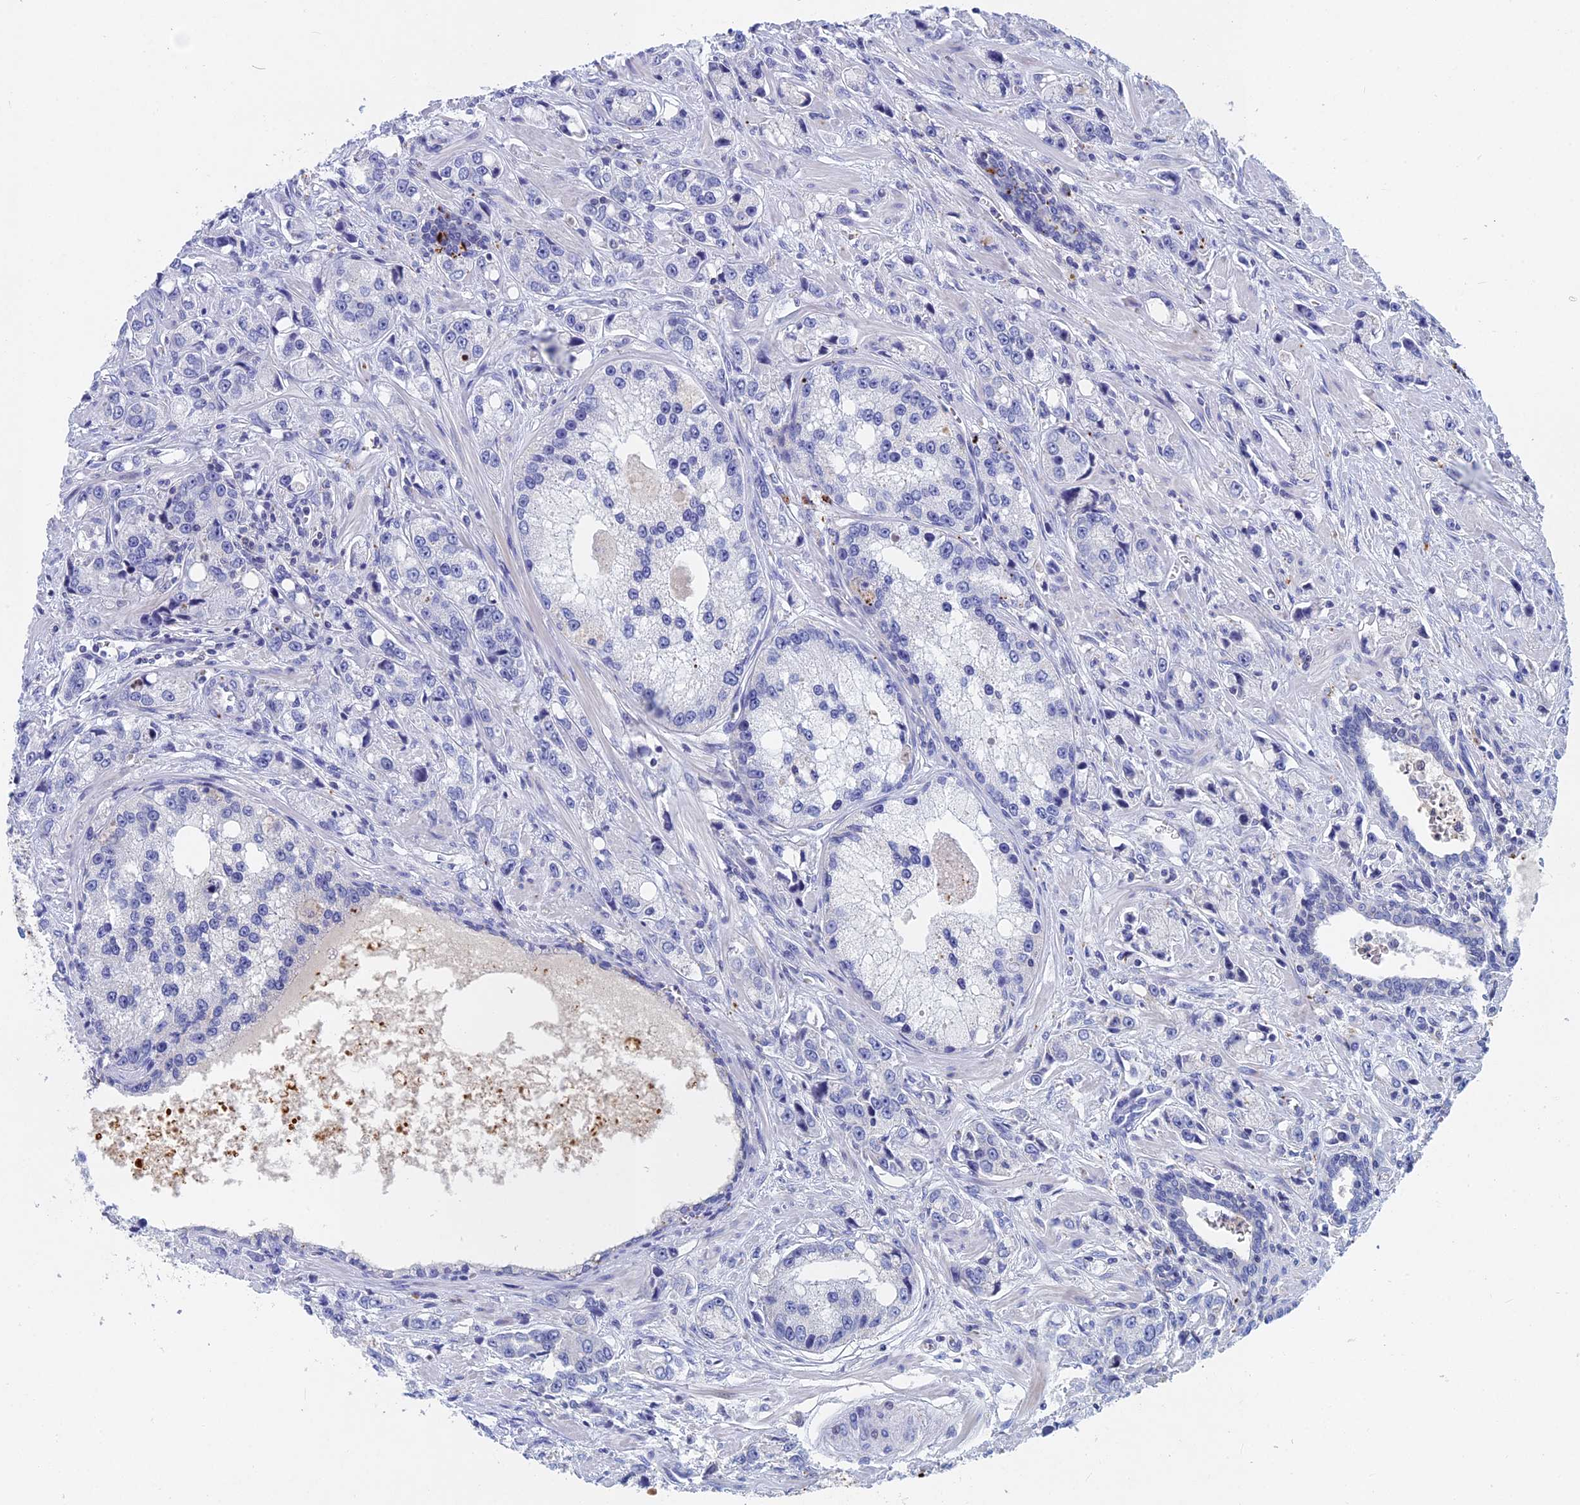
{"staining": {"intensity": "negative", "quantity": "none", "location": "none"}, "tissue": "prostate cancer", "cell_type": "Tumor cells", "image_type": "cancer", "snomed": [{"axis": "morphology", "description": "Adenocarcinoma, High grade"}, {"axis": "topography", "description": "Prostate"}], "caption": "DAB immunohistochemical staining of prostate adenocarcinoma (high-grade) displays no significant expression in tumor cells.", "gene": "ACP7", "patient": {"sex": "male", "age": 74}}